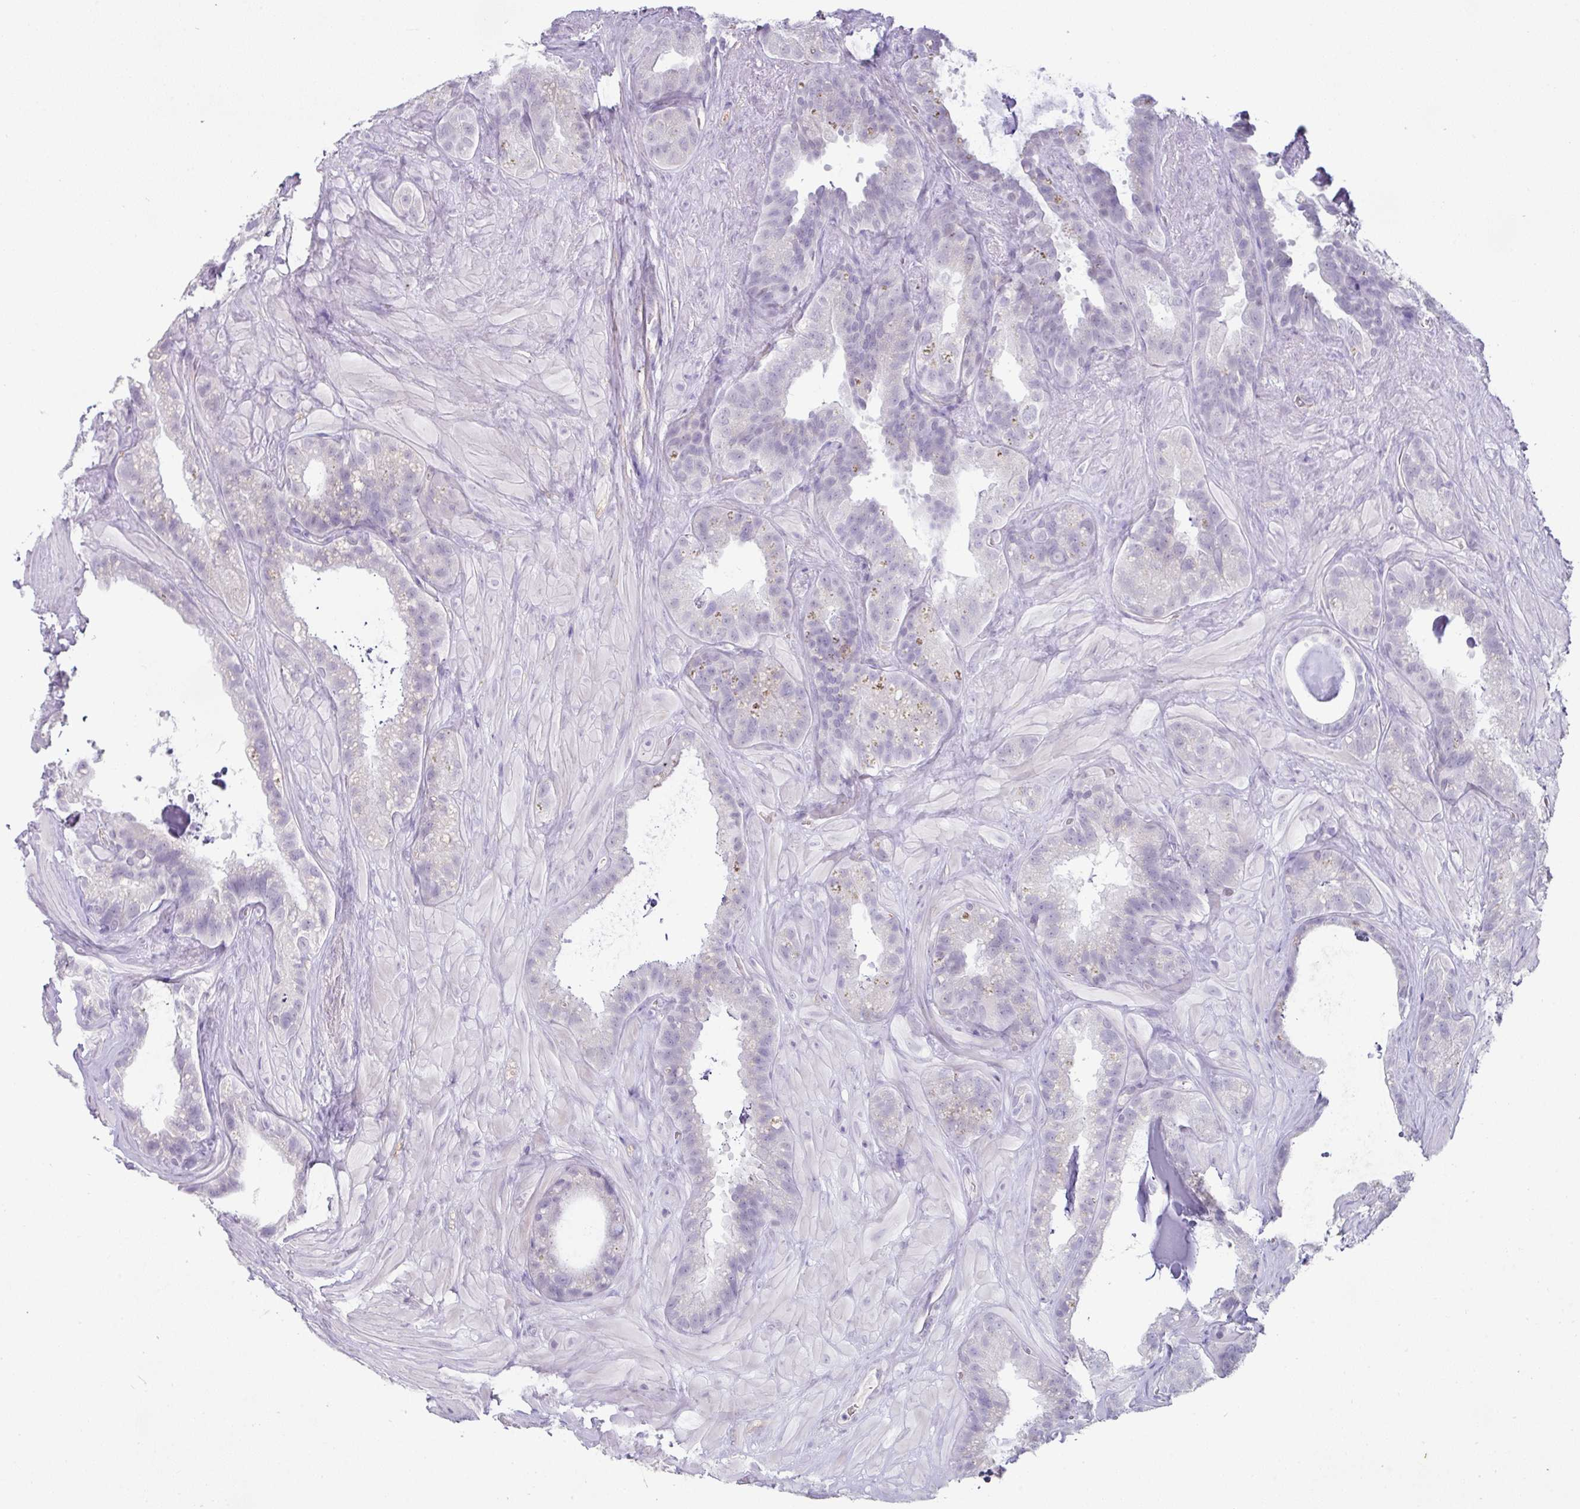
{"staining": {"intensity": "negative", "quantity": "none", "location": "none"}, "tissue": "seminal vesicle", "cell_type": "Glandular cells", "image_type": "normal", "snomed": [{"axis": "morphology", "description": "Normal tissue, NOS"}, {"axis": "topography", "description": "Seminal veicle"}, {"axis": "topography", "description": "Peripheral nerve tissue"}], "caption": "Normal seminal vesicle was stained to show a protein in brown. There is no significant expression in glandular cells. (DAB immunohistochemistry visualized using brightfield microscopy, high magnification).", "gene": "OR52N1", "patient": {"sex": "male", "age": 76}}